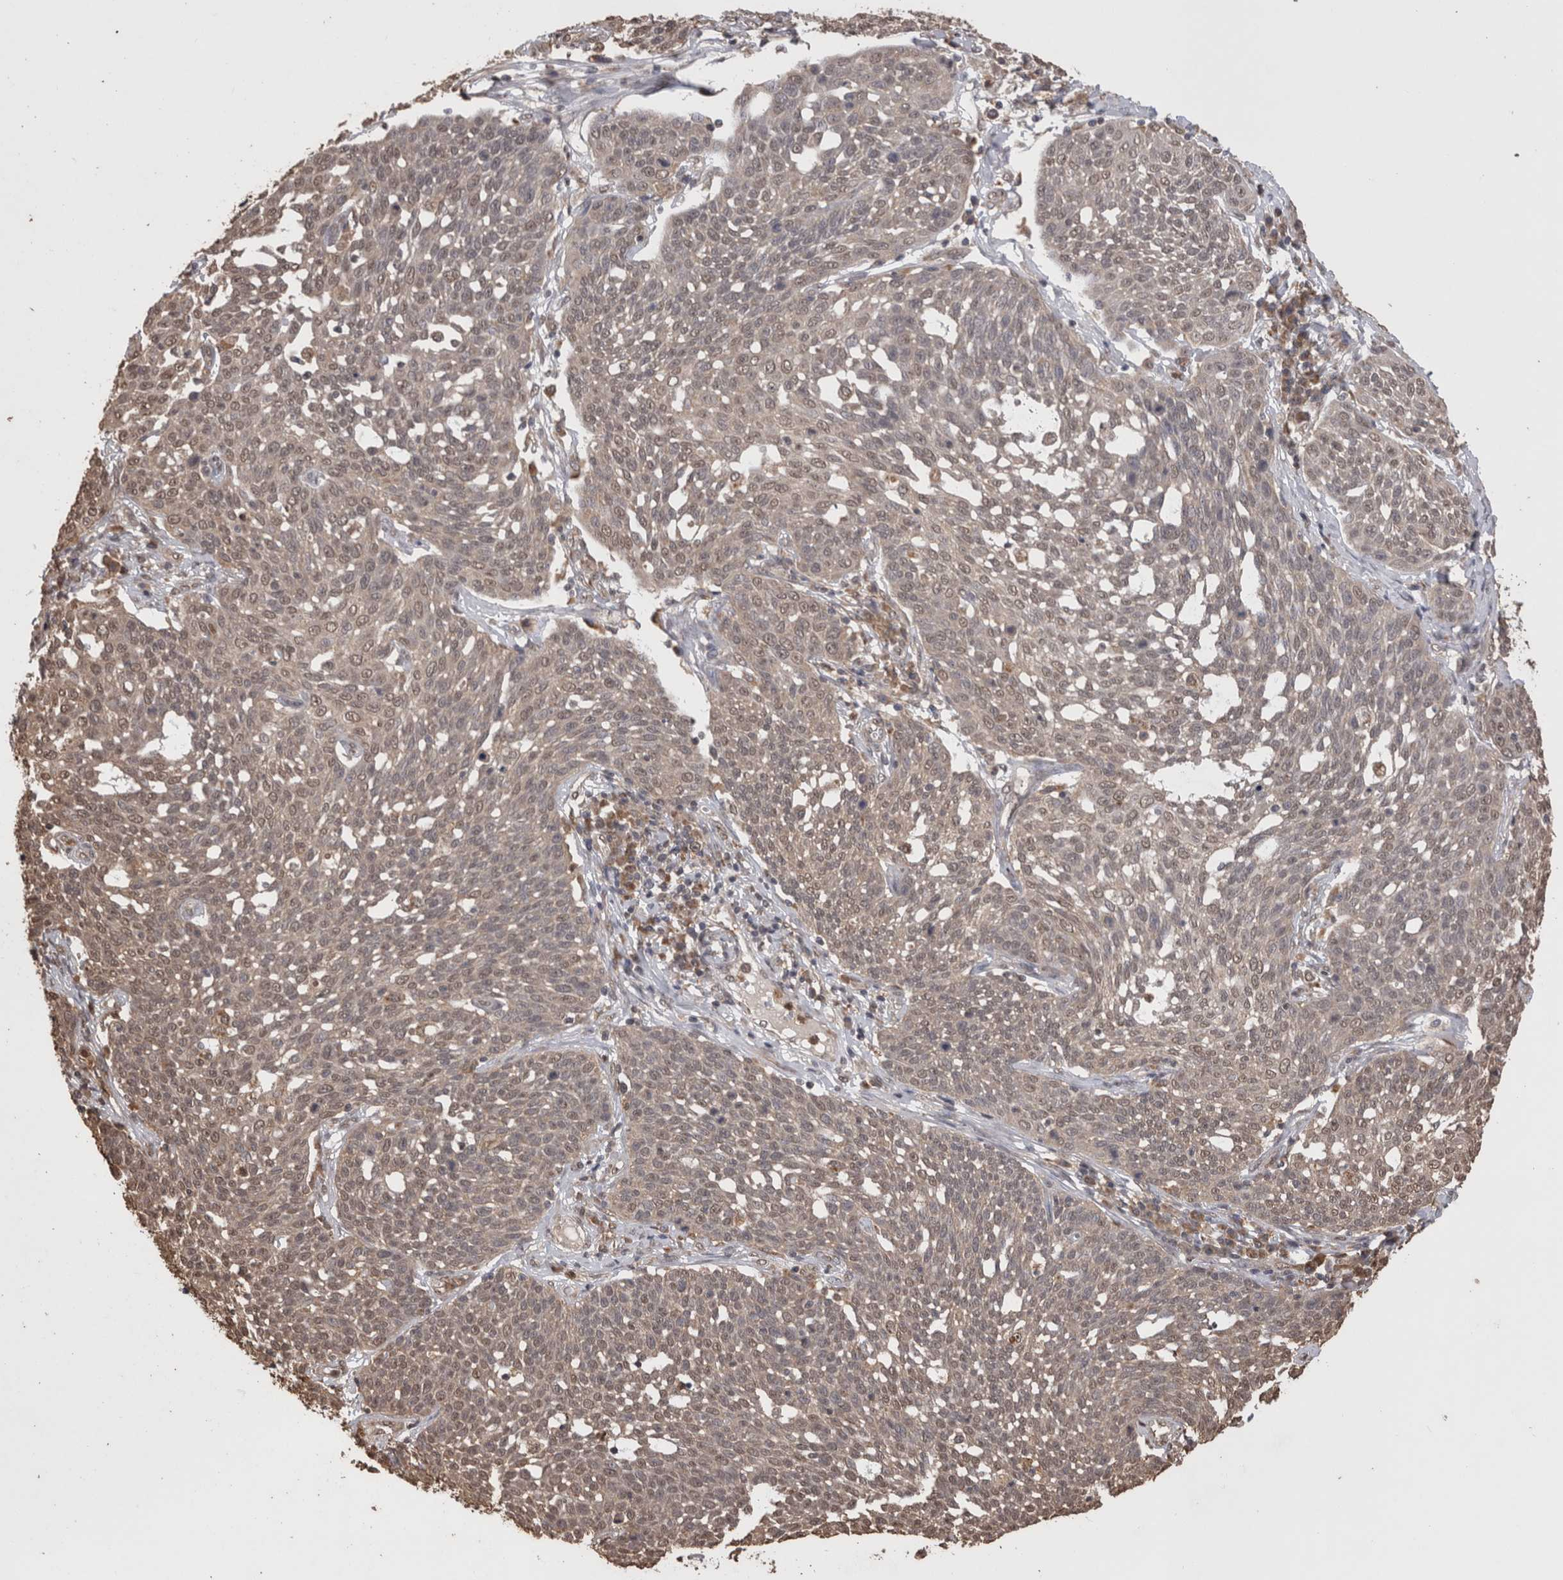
{"staining": {"intensity": "weak", "quantity": ">75%", "location": "cytoplasmic/membranous,nuclear"}, "tissue": "cervical cancer", "cell_type": "Tumor cells", "image_type": "cancer", "snomed": [{"axis": "morphology", "description": "Squamous cell carcinoma, NOS"}, {"axis": "topography", "description": "Cervix"}], "caption": "Immunohistochemistry (IHC) photomicrograph of cervical cancer stained for a protein (brown), which displays low levels of weak cytoplasmic/membranous and nuclear positivity in approximately >75% of tumor cells.", "gene": "GRK5", "patient": {"sex": "female", "age": 34}}